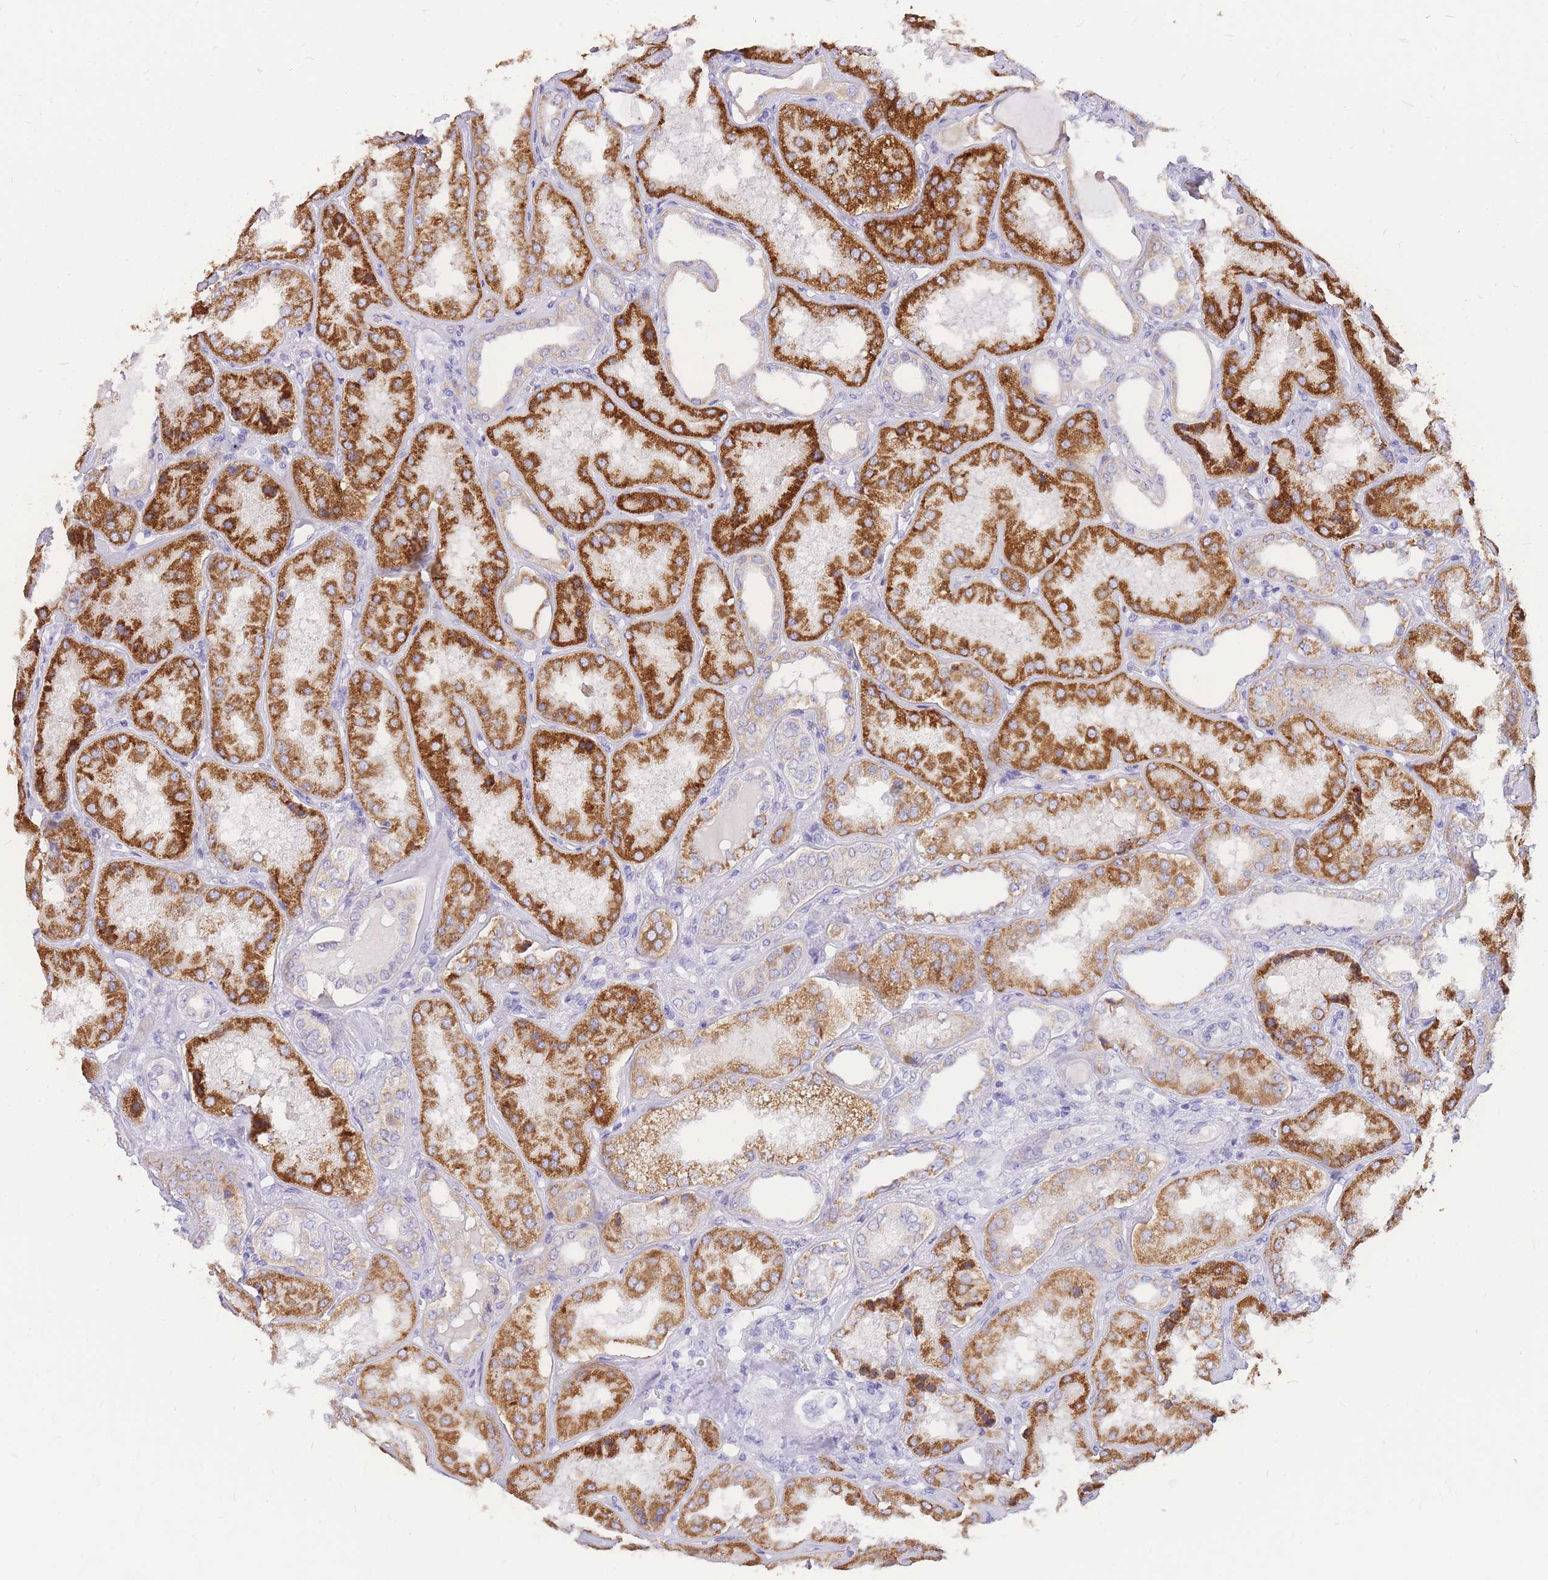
{"staining": {"intensity": "moderate", "quantity": "<25%", "location": "cytoplasmic/membranous"}, "tissue": "kidney", "cell_type": "Cells in glomeruli", "image_type": "normal", "snomed": [{"axis": "morphology", "description": "Normal tissue, NOS"}, {"axis": "topography", "description": "Kidney"}], "caption": "A brown stain shows moderate cytoplasmic/membranous positivity of a protein in cells in glomeruli of unremarkable kidney.", "gene": "C2orf88", "patient": {"sex": "female", "age": 56}}